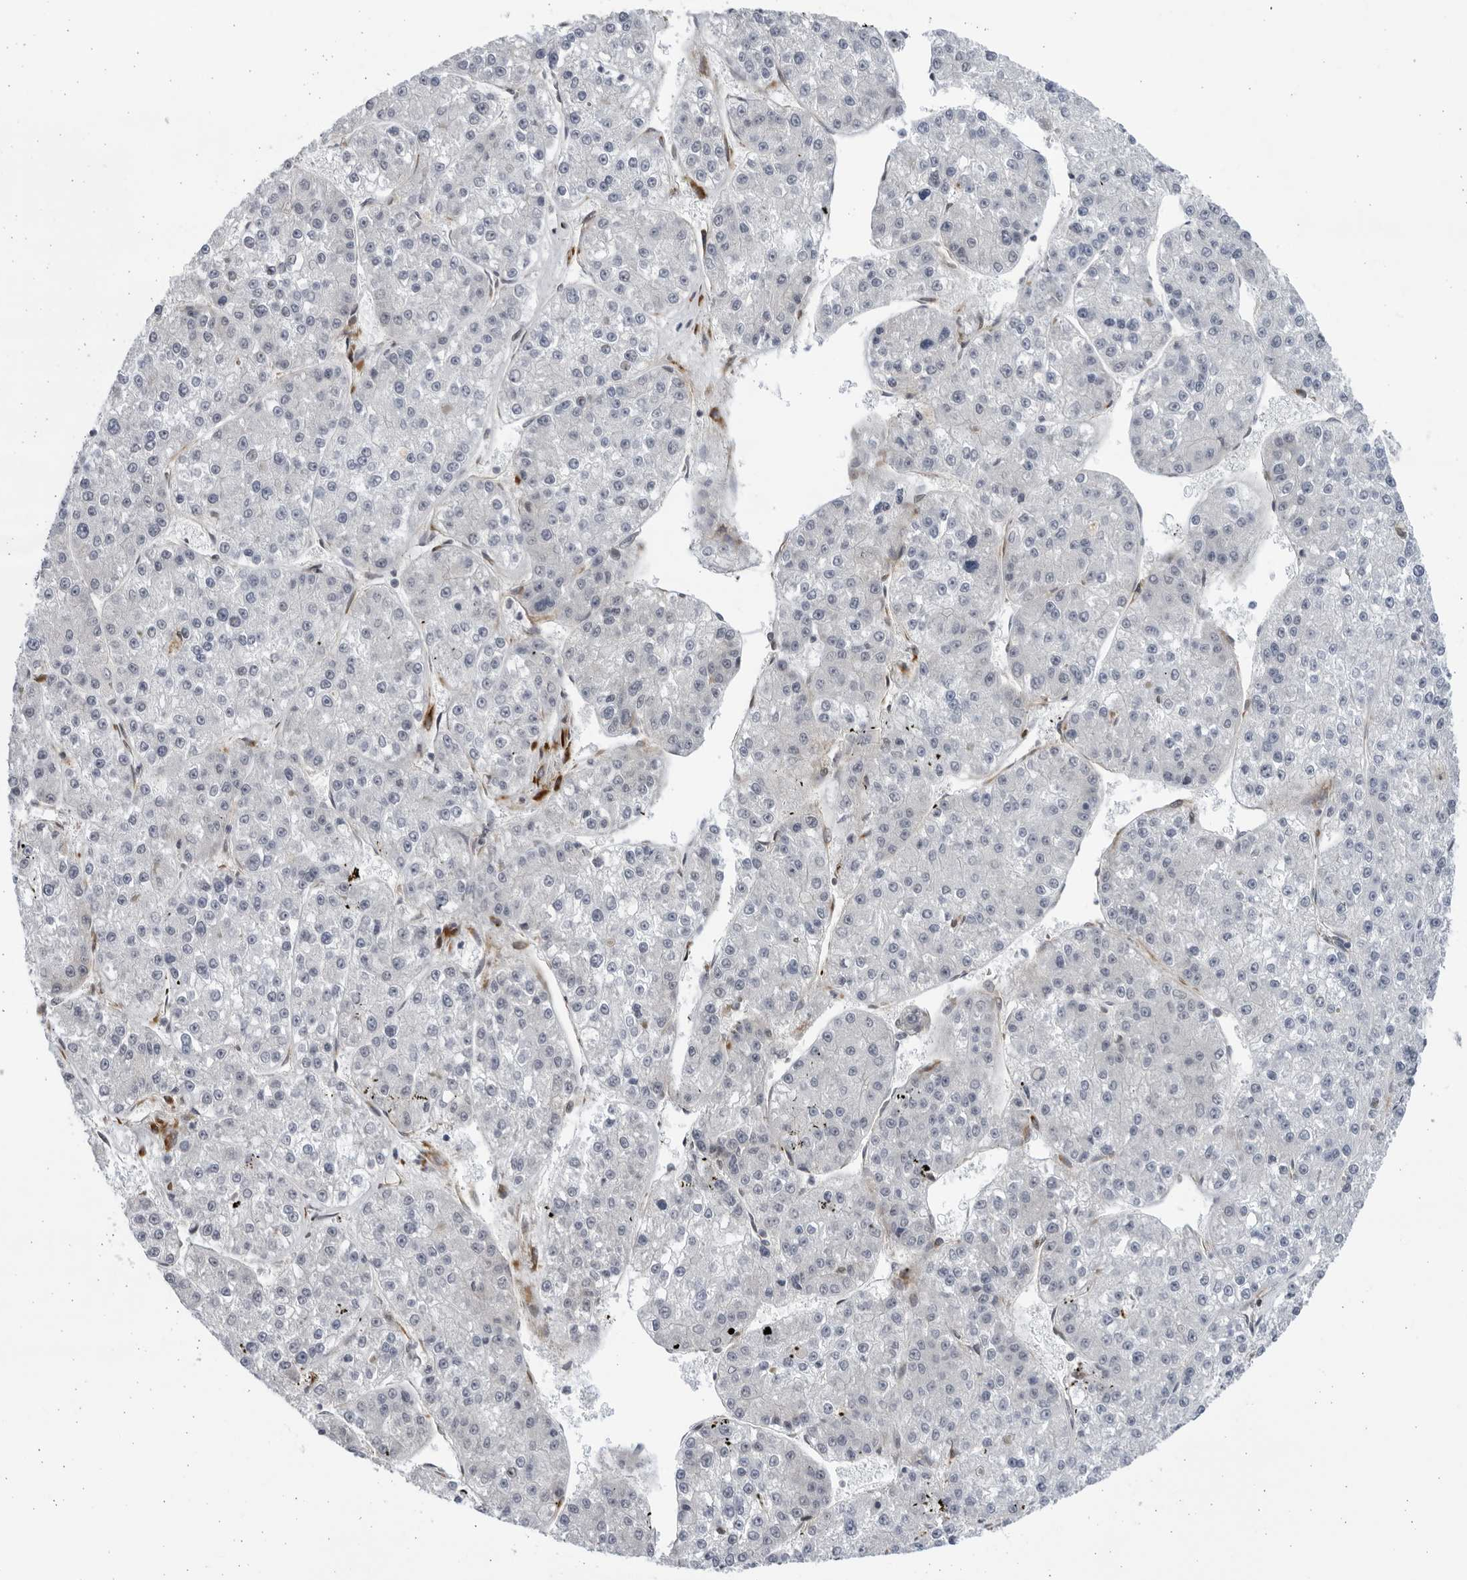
{"staining": {"intensity": "negative", "quantity": "none", "location": "none"}, "tissue": "liver cancer", "cell_type": "Tumor cells", "image_type": "cancer", "snomed": [{"axis": "morphology", "description": "Carcinoma, Hepatocellular, NOS"}, {"axis": "topography", "description": "Liver"}], "caption": "Hepatocellular carcinoma (liver) stained for a protein using IHC reveals no expression tumor cells.", "gene": "BMP2K", "patient": {"sex": "female", "age": 73}}